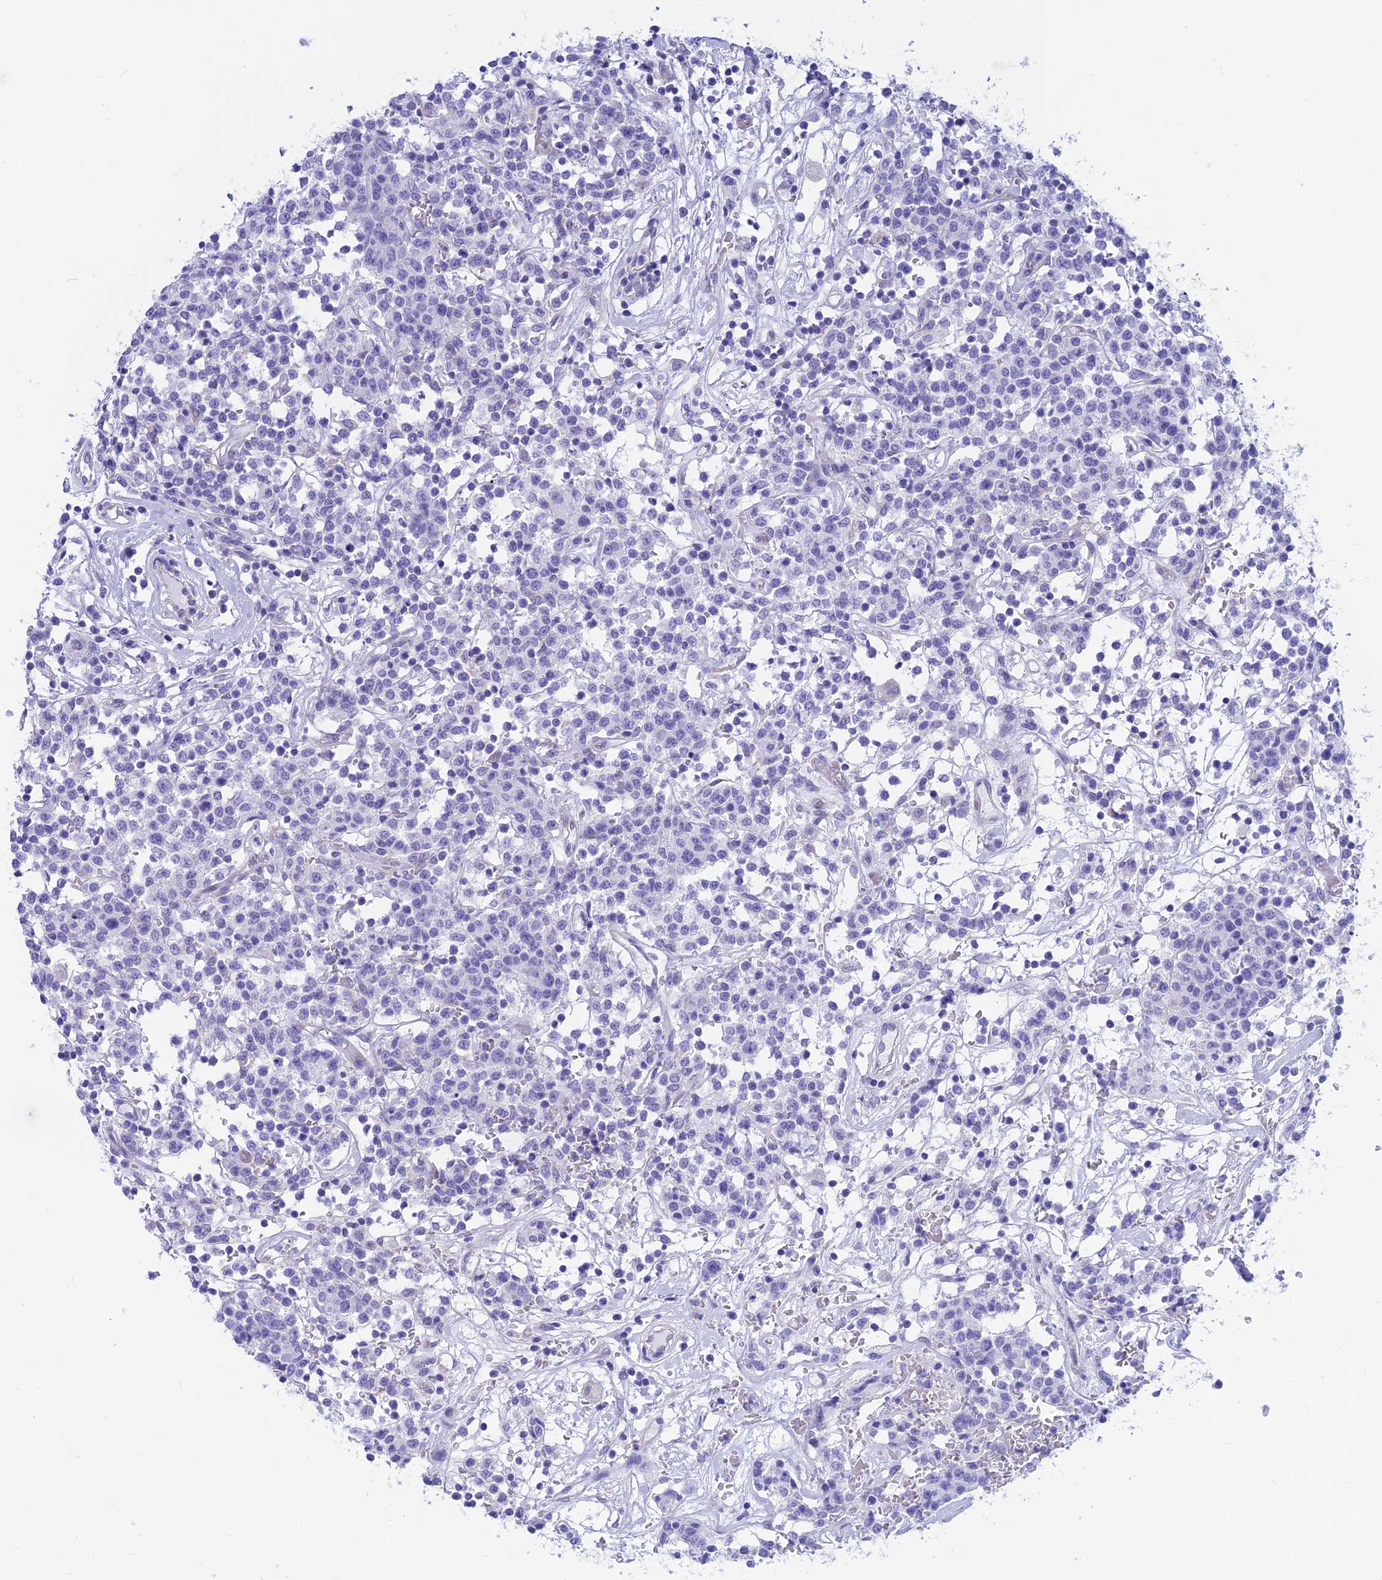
{"staining": {"intensity": "negative", "quantity": "none", "location": "none"}, "tissue": "lymphoma", "cell_type": "Tumor cells", "image_type": "cancer", "snomed": [{"axis": "morphology", "description": "Malignant lymphoma, non-Hodgkin's type, Low grade"}, {"axis": "topography", "description": "Small intestine"}], "caption": "Protein analysis of malignant lymphoma, non-Hodgkin's type (low-grade) exhibits no significant expression in tumor cells. (Immunohistochemistry, brightfield microscopy, high magnification).", "gene": "GNGT2", "patient": {"sex": "female", "age": 59}}